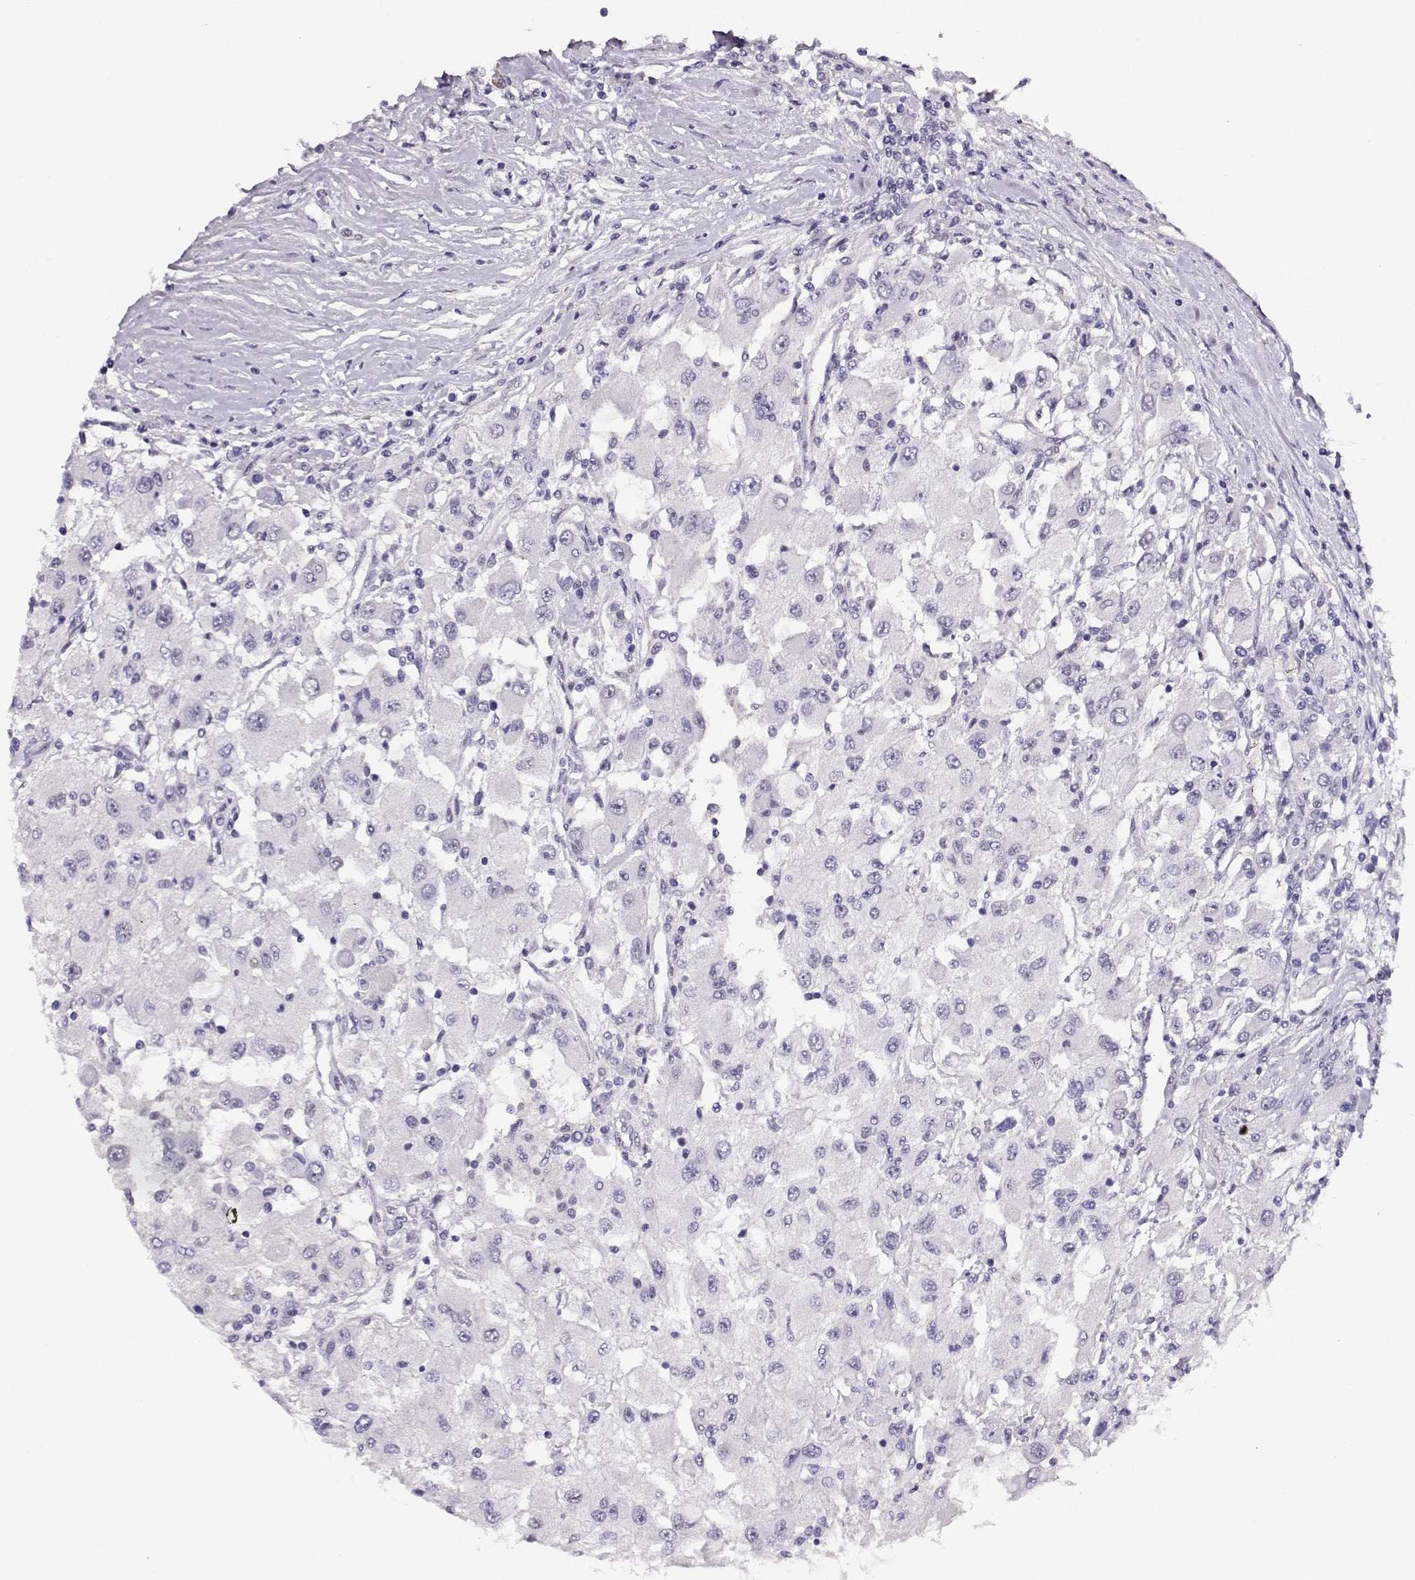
{"staining": {"intensity": "negative", "quantity": "none", "location": "none"}, "tissue": "renal cancer", "cell_type": "Tumor cells", "image_type": "cancer", "snomed": [{"axis": "morphology", "description": "Adenocarcinoma, NOS"}, {"axis": "topography", "description": "Kidney"}], "caption": "Adenocarcinoma (renal) was stained to show a protein in brown. There is no significant expression in tumor cells.", "gene": "POLI", "patient": {"sex": "female", "age": 67}}